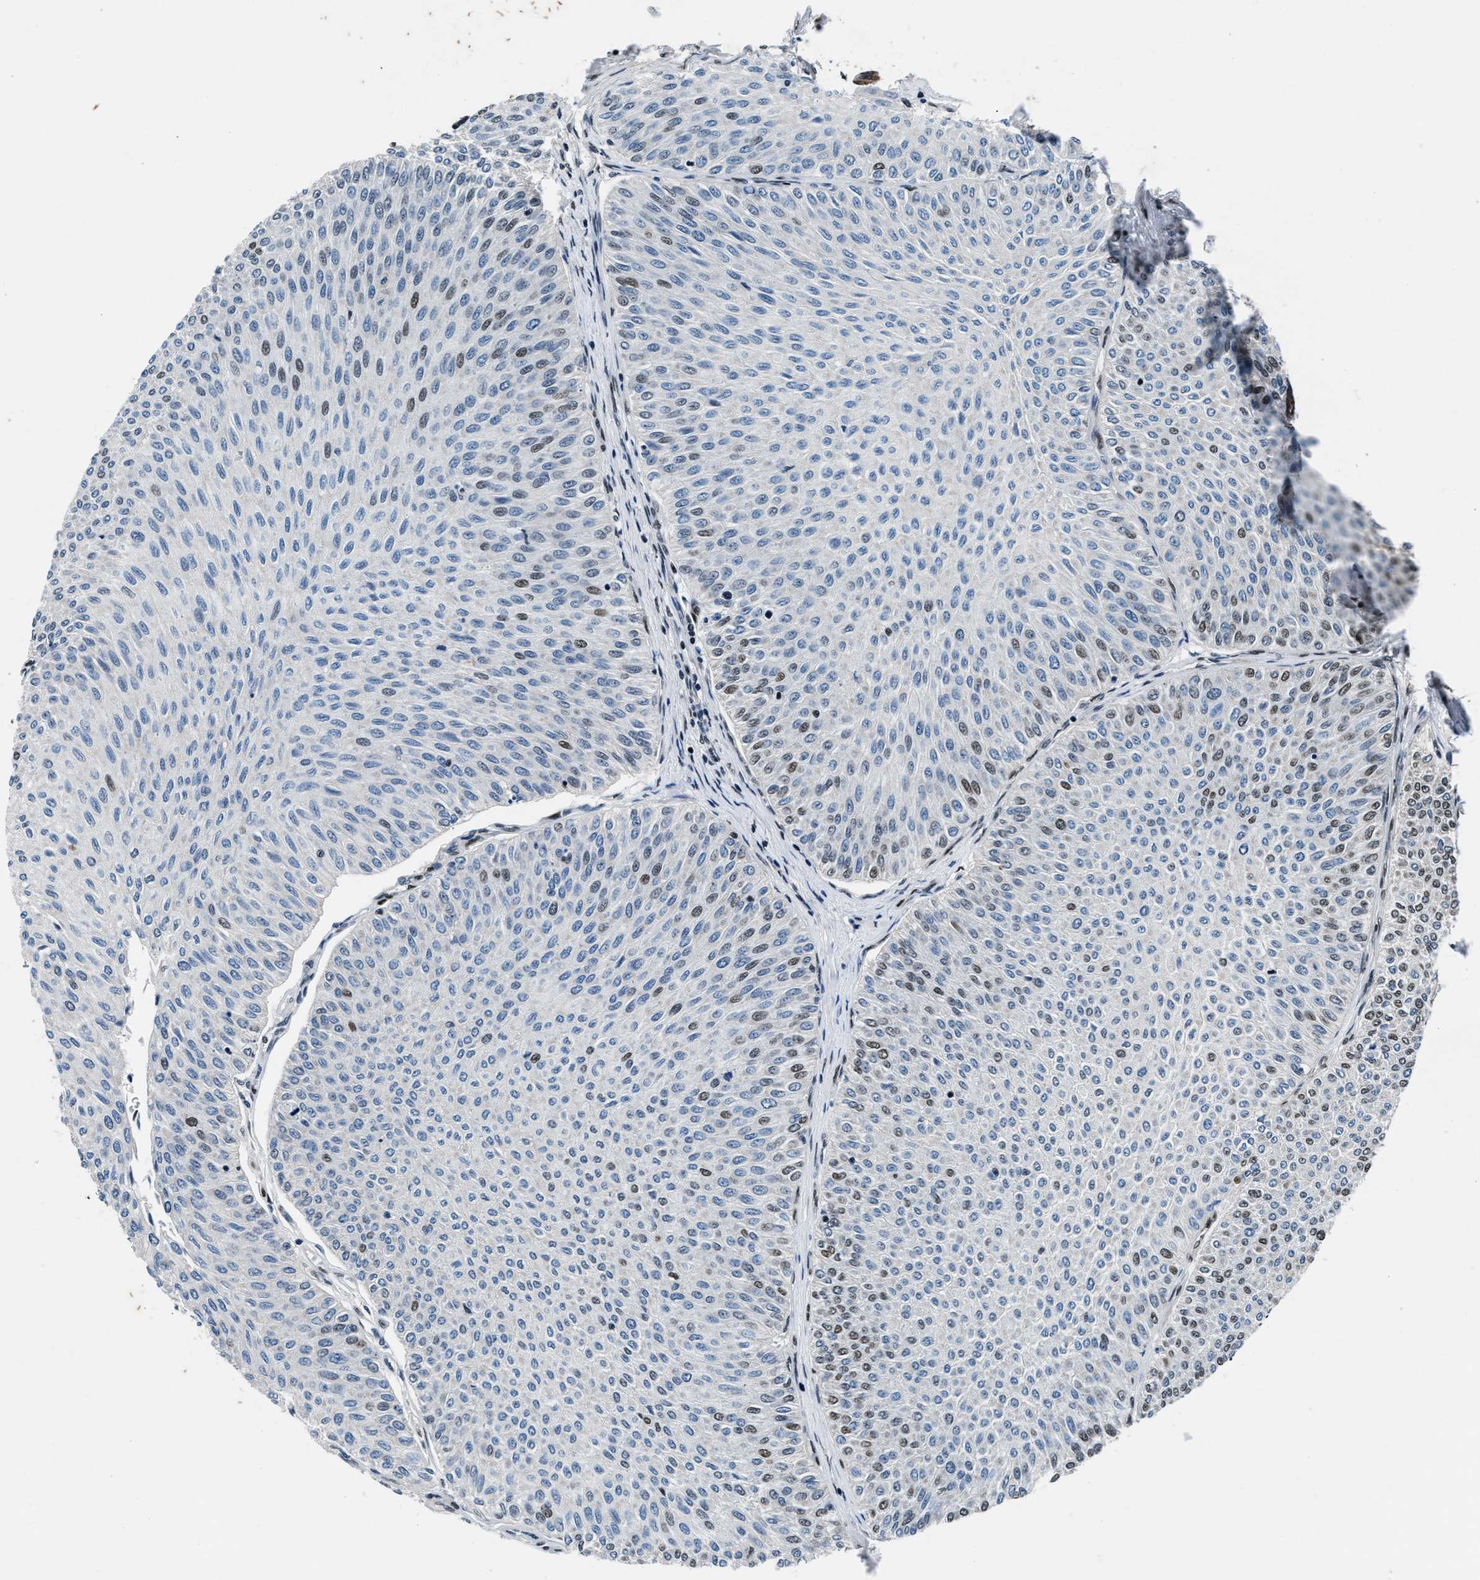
{"staining": {"intensity": "moderate", "quantity": "<25%", "location": "nuclear"}, "tissue": "urothelial cancer", "cell_type": "Tumor cells", "image_type": "cancer", "snomed": [{"axis": "morphology", "description": "Urothelial carcinoma, Low grade"}, {"axis": "topography", "description": "Urinary bladder"}], "caption": "Moderate nuclear expression for a protein is appreciated in approximately <25% of tumor cells of urothelial cancer using immunohistochemistry (IHC).", "gene": "PRRC2B", "patient": {"sex": "male", "age": 78}}